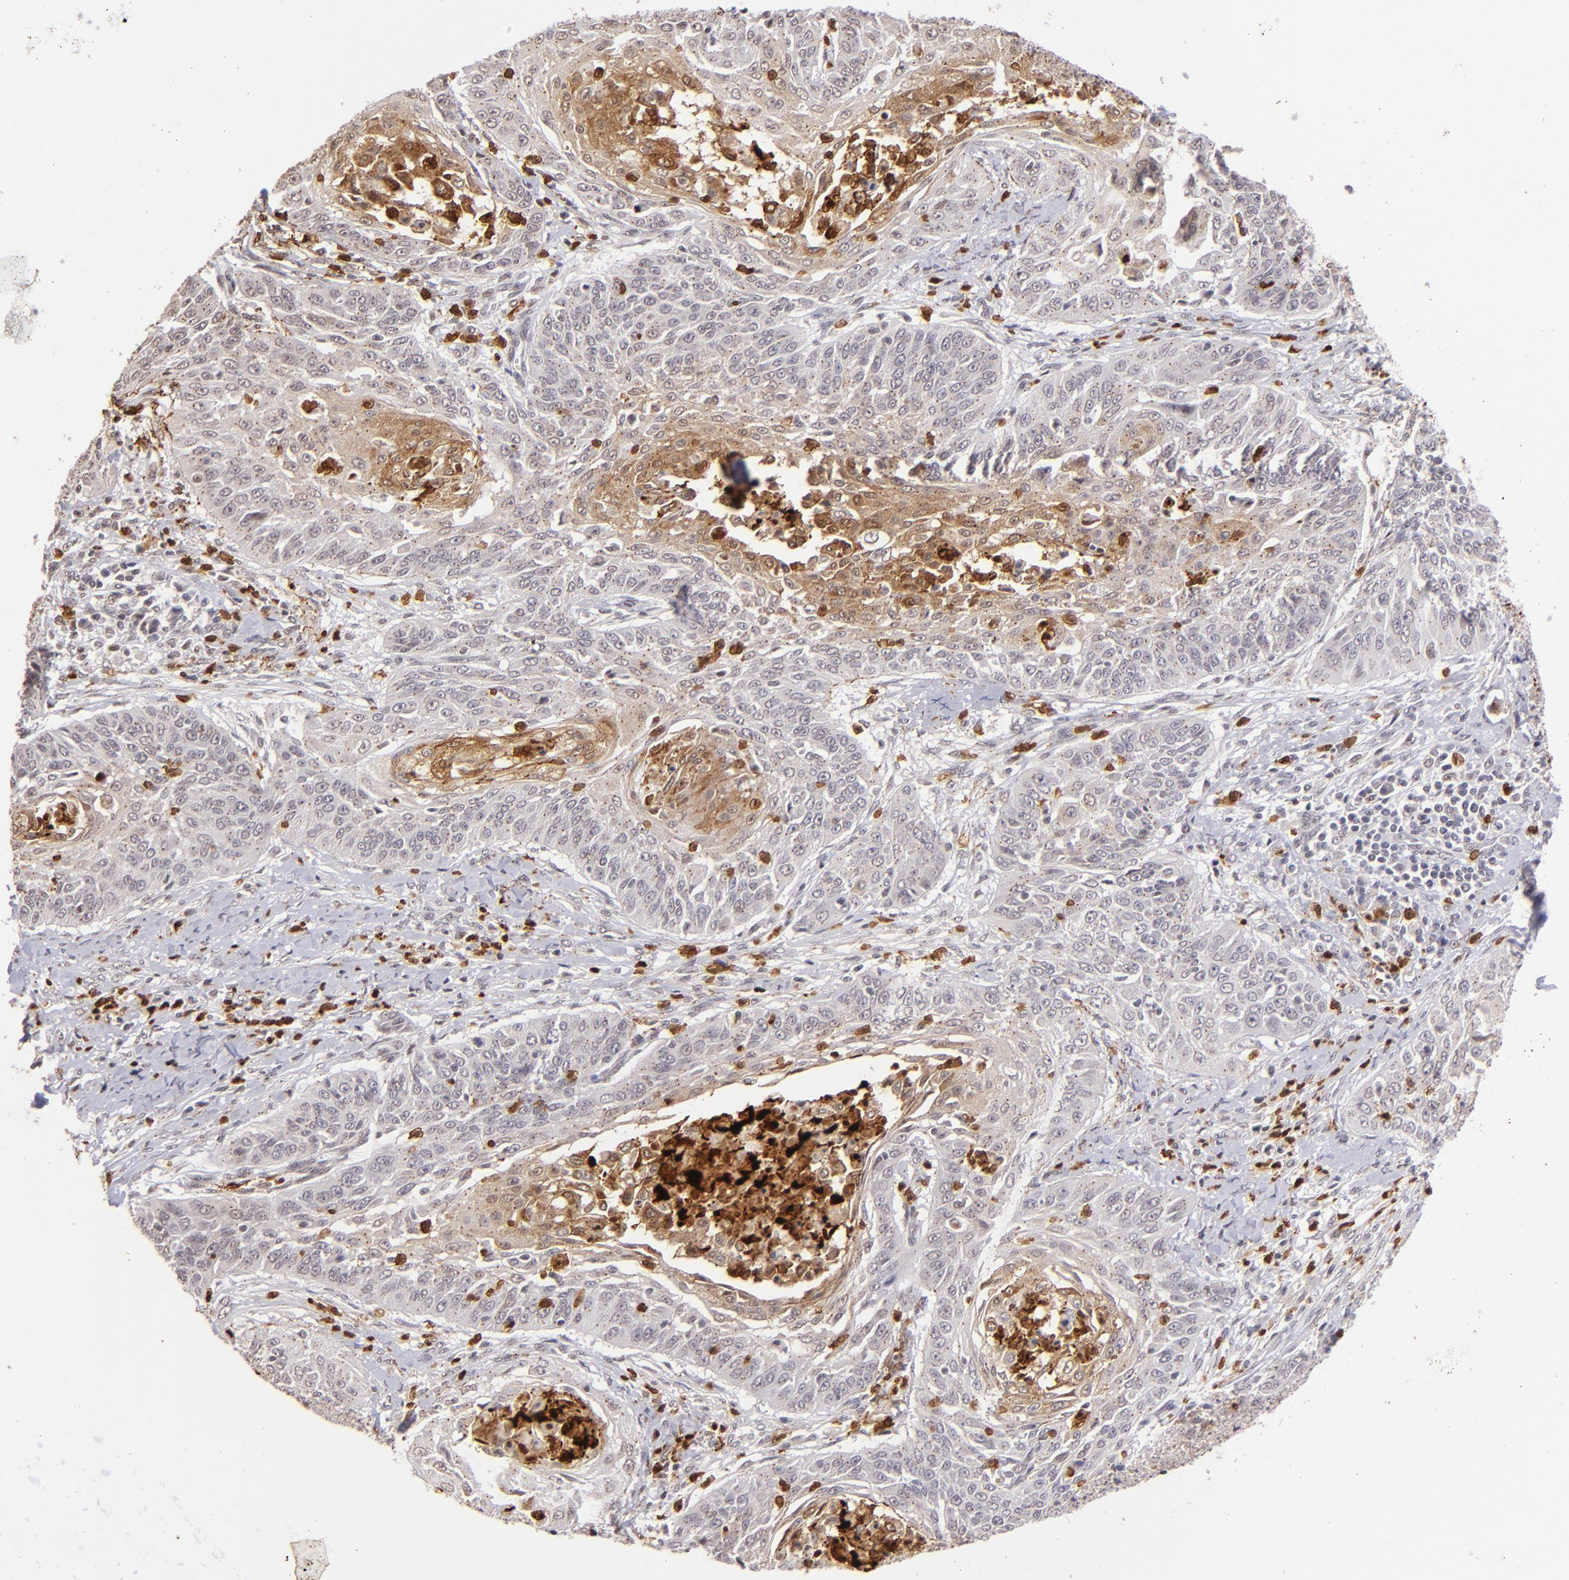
{"staining": {"intensity": "moderate", "quantity": "<25%", "location": "cytoplasmic/membranous,nuclear"}, "tissue": "cervical cancer", "cell_type": "Tumor cells", "image_type": "cancer", "snomed": [{"axis": "morphology", "description": "Squamous cell carcinoma, NOS"}, {"axis": "topography", "description": "Cervix"}], "caption": "Immunohistochemistry (DAB) staining of squamous cell carcinoma (cervical) reveals moderate cytoplasmic/membranous and nuclear protein positivity in about <25% of tumor cells.", "gene": "RXRG", "patient": {"sex": "female", "age": 64}}